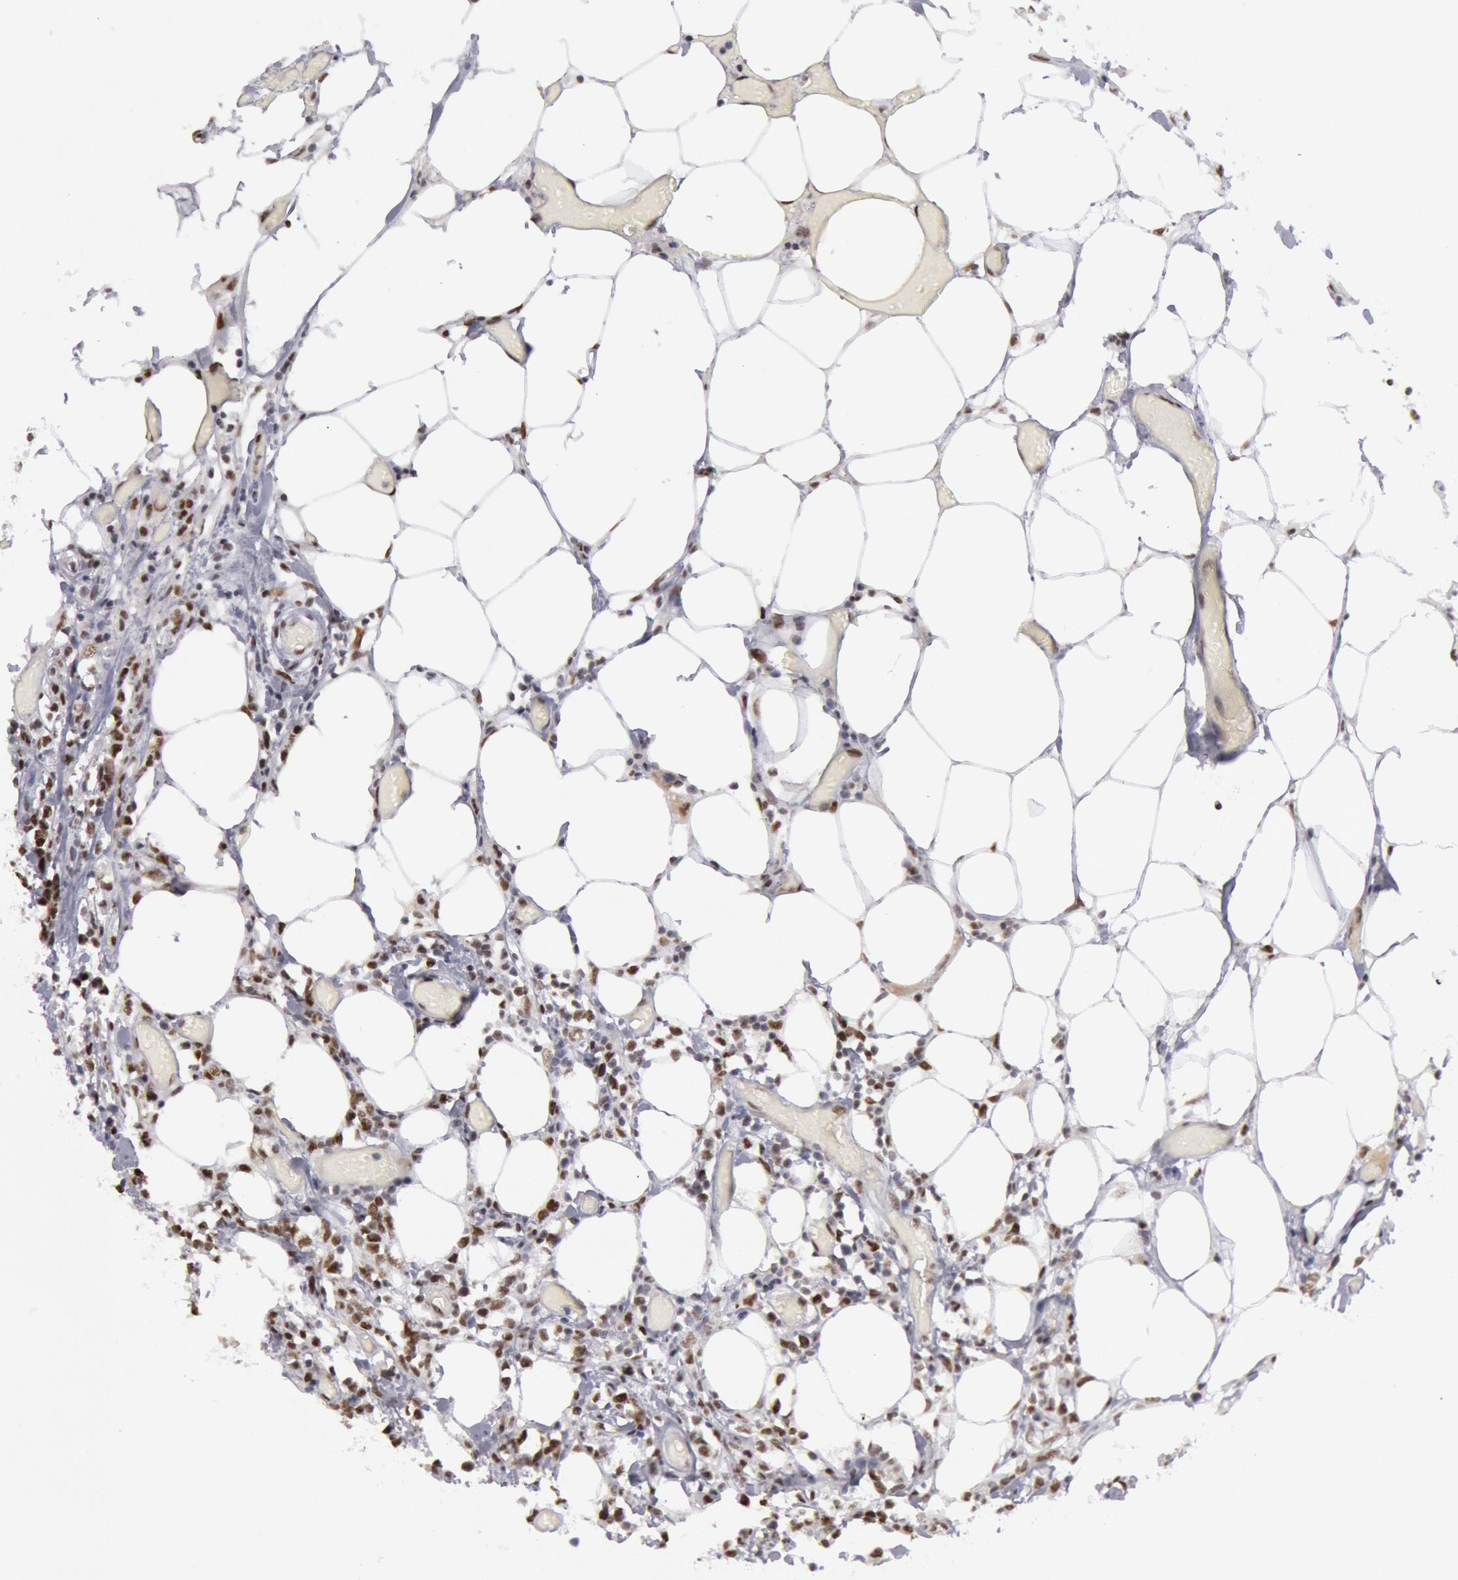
{"staining": {"intensity": "moderate", "quantity": "25%-75%", "location": "nuclear"}, "tissue": "lymphoma", "cell_type": "Tumor cells", "image_type": "cancer", "snomed": [{"axis": "morphology", "description": "Malignant lymphoma, non-Hodgkin's type, High grade"}, {"axis": "topography", "description": "Colon"}], "caption": "Tumor cells display medium levels of moderate nuclear positivity in approximately 25%-75% of cells in high-grade malignant lymphoma, non-Hodgkin's type. Nuclei are stained in blue.", "gene": "PPP4R3B", "patient": {"sex": "male", "age": 82}}